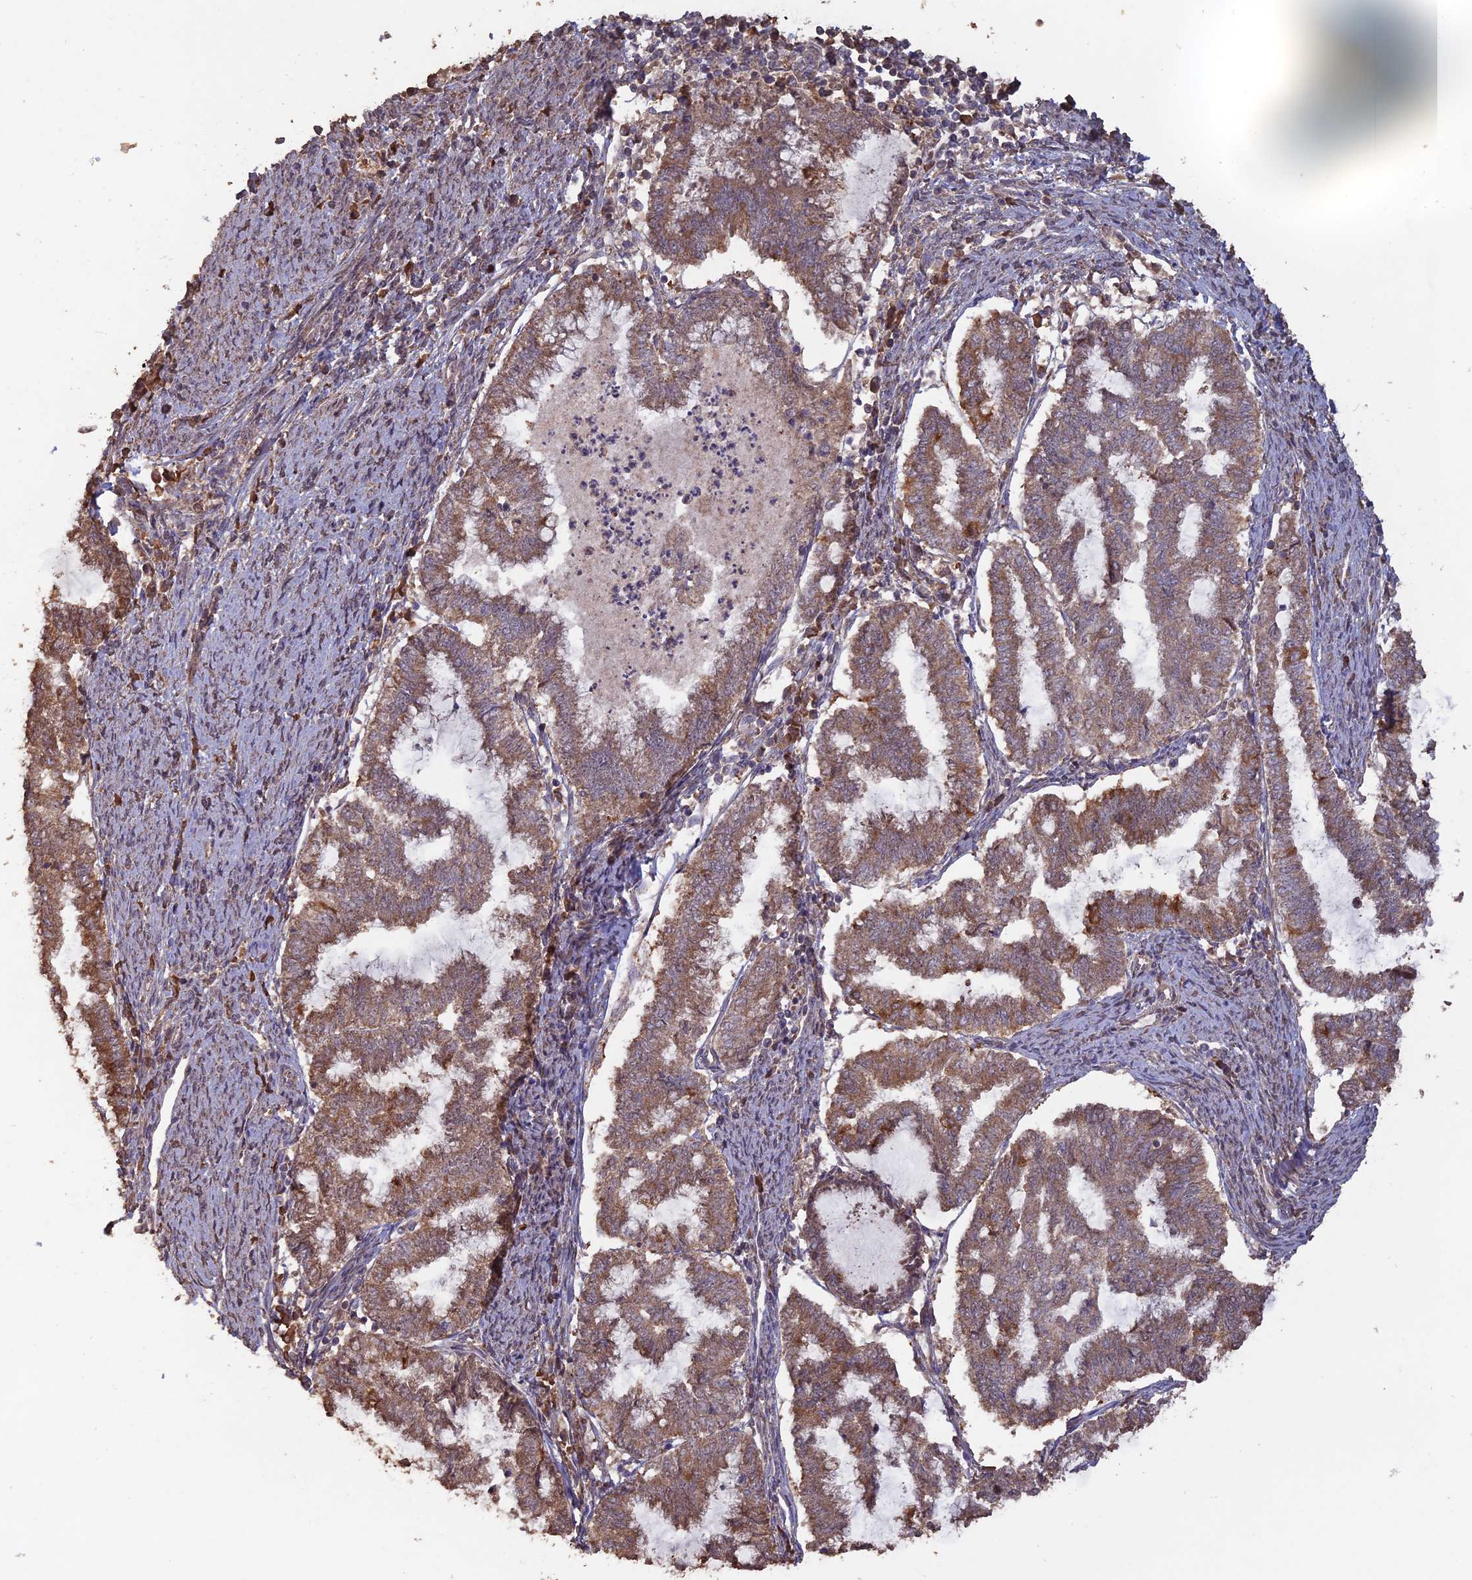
{"staining": {"intensity": "moderate", "quantity": ">75%", "location": "cytoplasmic/membranous"}, "tissue": "endometrial cancer", "cell_type": "Tumor cells", "image_type": "cancer", "snomed": [{"axis": "morphology", "description": "Adenocarcinoma, NOS"}, {"axis": "topography", "description": "Endometrium"}], "caption": "Protein expression analysis of human endometrial adenocarcinoma reveals moderate cytoplasmic/membranous staining in approximately >75% of tumor cells.", "gene": "LAYN", "patient": {"sex": "female", "age": 79}}